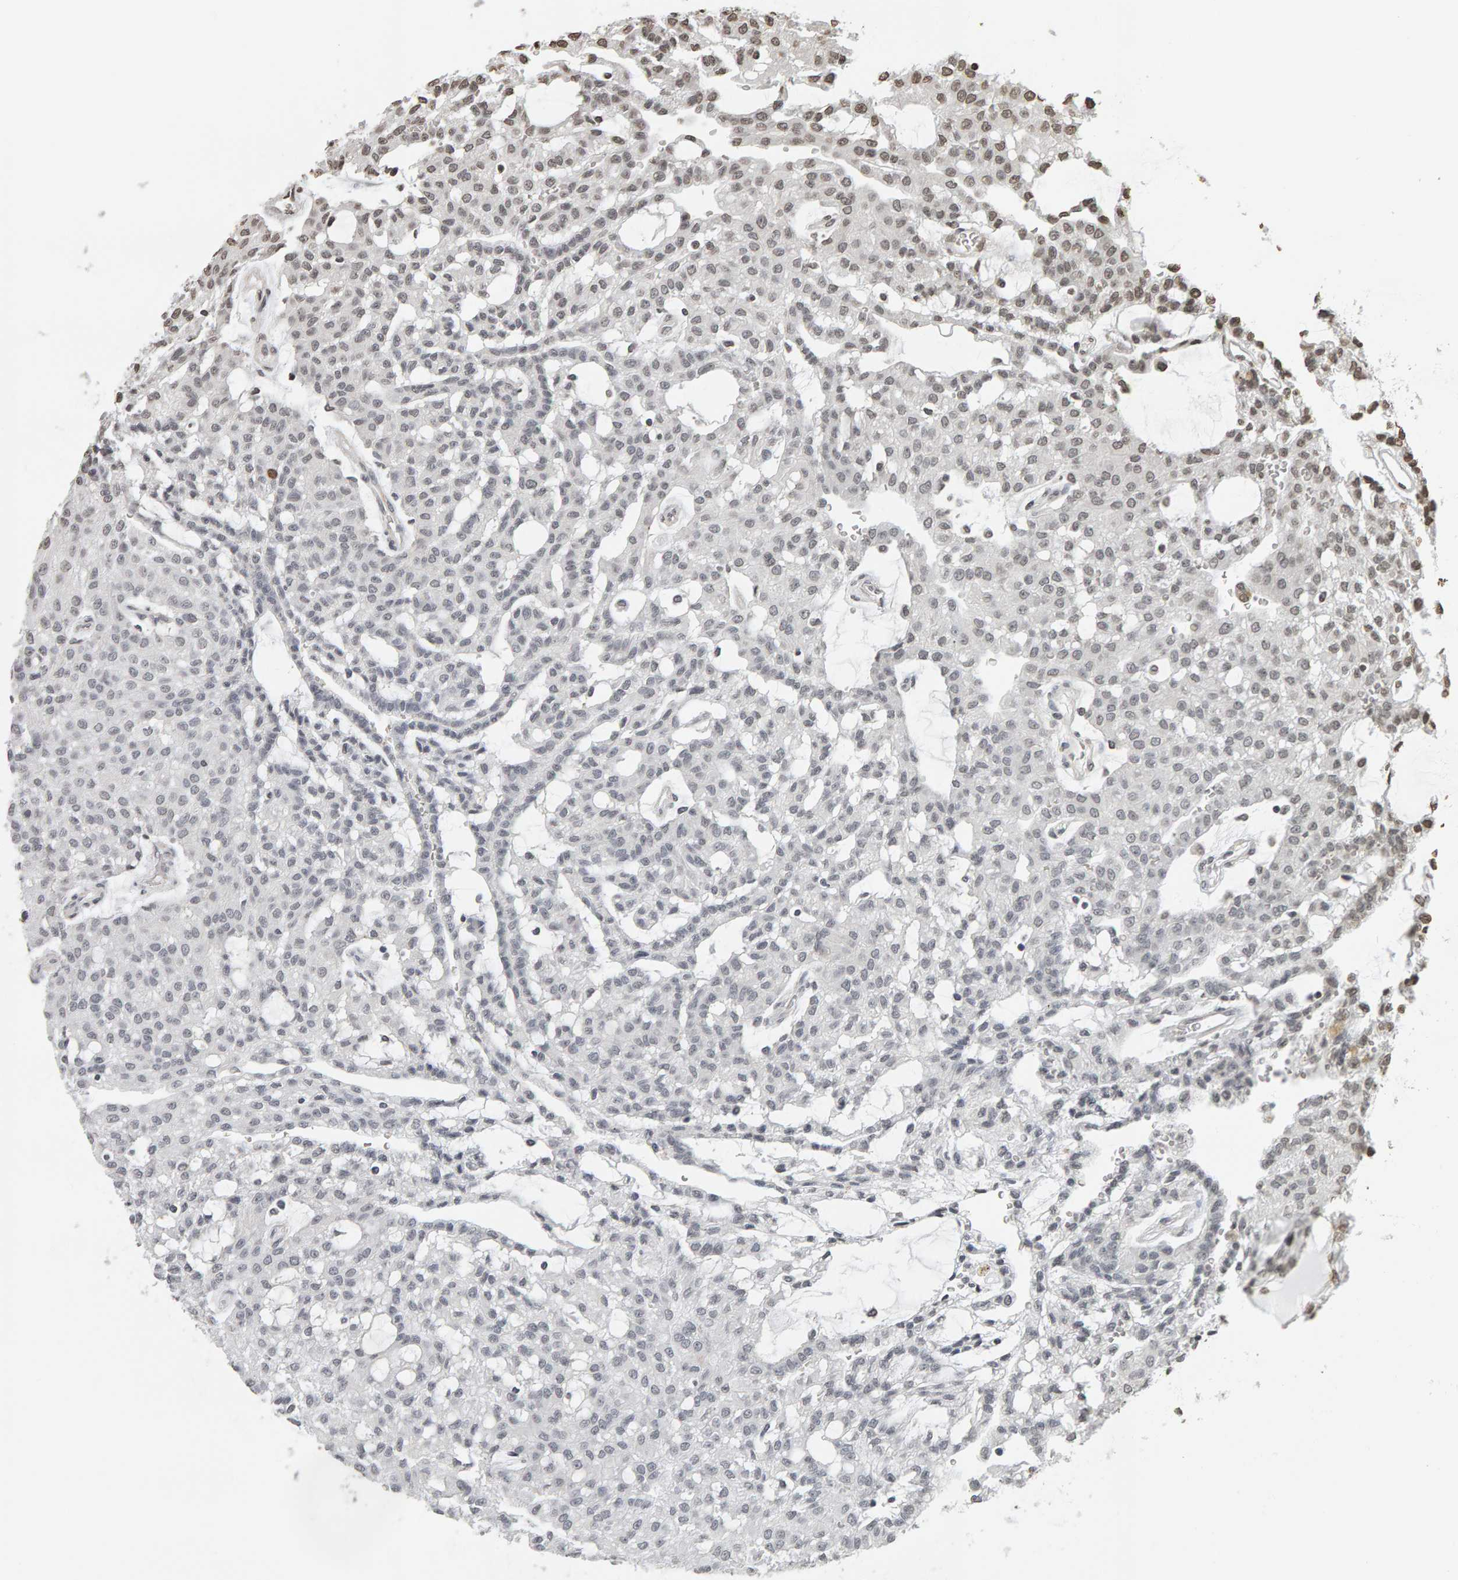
{"staining": {"intensity": "moderate", "quantity": "<25%", "location": "nuclear"}, "tissue": "renal cancer", "cell_type": "Tumor cells", "image_type": "cancer", "snomed": [{"axis": "morphology", "description": "Adenocarcinoma, NOS"}, {"axis": "topography", "description": "Kidney"}], "caption": "Protein staining of adenocarcinoma (renal) tissue shows moderate nuclear staining in about <25% of tumor cells. (IHC, brightfield microscopy, high magnification).", "gene": "AFF4", "patient": {"sex": "male", "age": 63}}